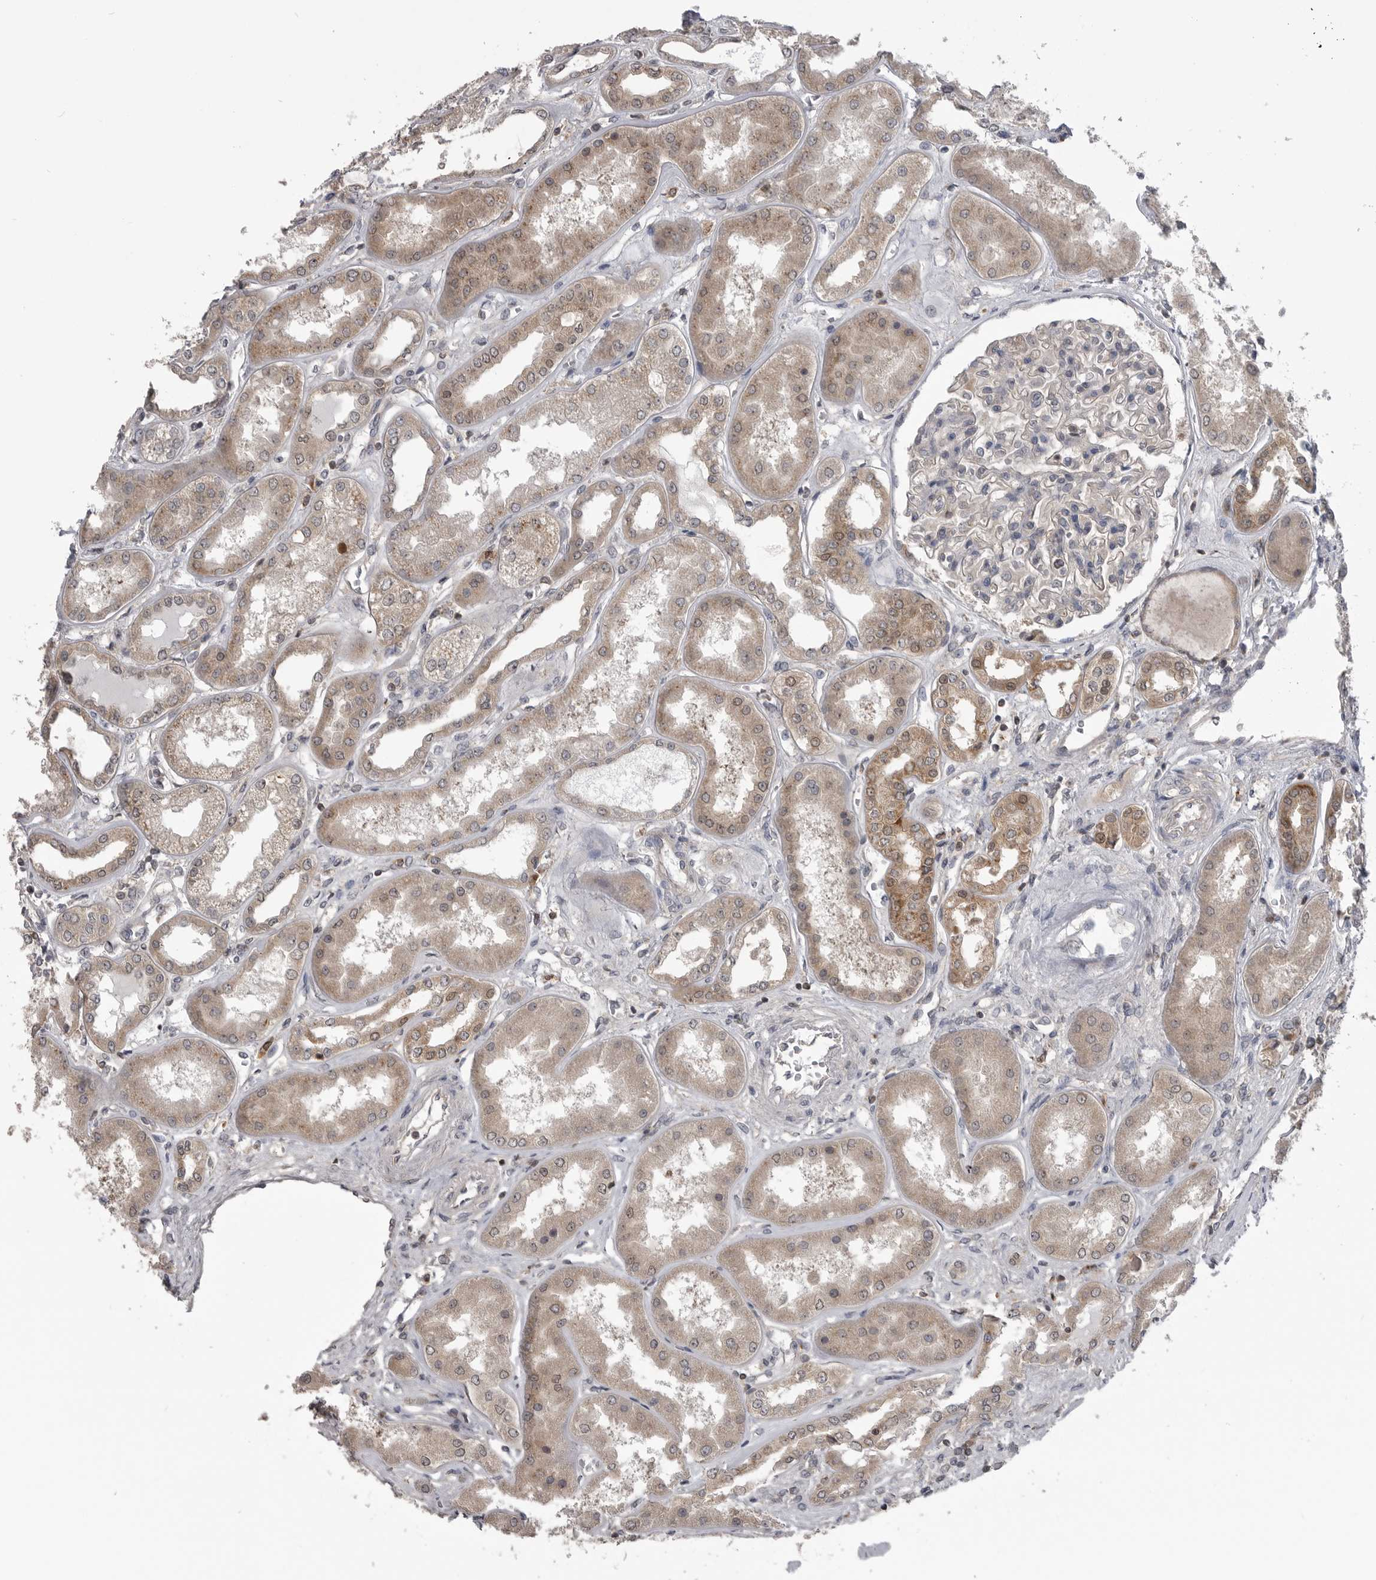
{"staining": {"intensity": "weak", "quantity": "25%-75%", "location": "cytoplasmic/membranous"}, "tissue": "kidney", "cell_type": "Cells in glomeruli", "image_type": "normal", "snomed": [{"axis": "morphology", "description": "Normal tissue, NOS"}, {"axis": "topography", "description": "Kidney"}], "caption": "This is an image of immunohistochemistry (IHC) staining of unremarkable kidney, which shows weak positivity in the cytoplasmic/membranous of cells in glomeruli.", "gene": "MAPK13", "patient": {"sex": "female", "age": 56}}